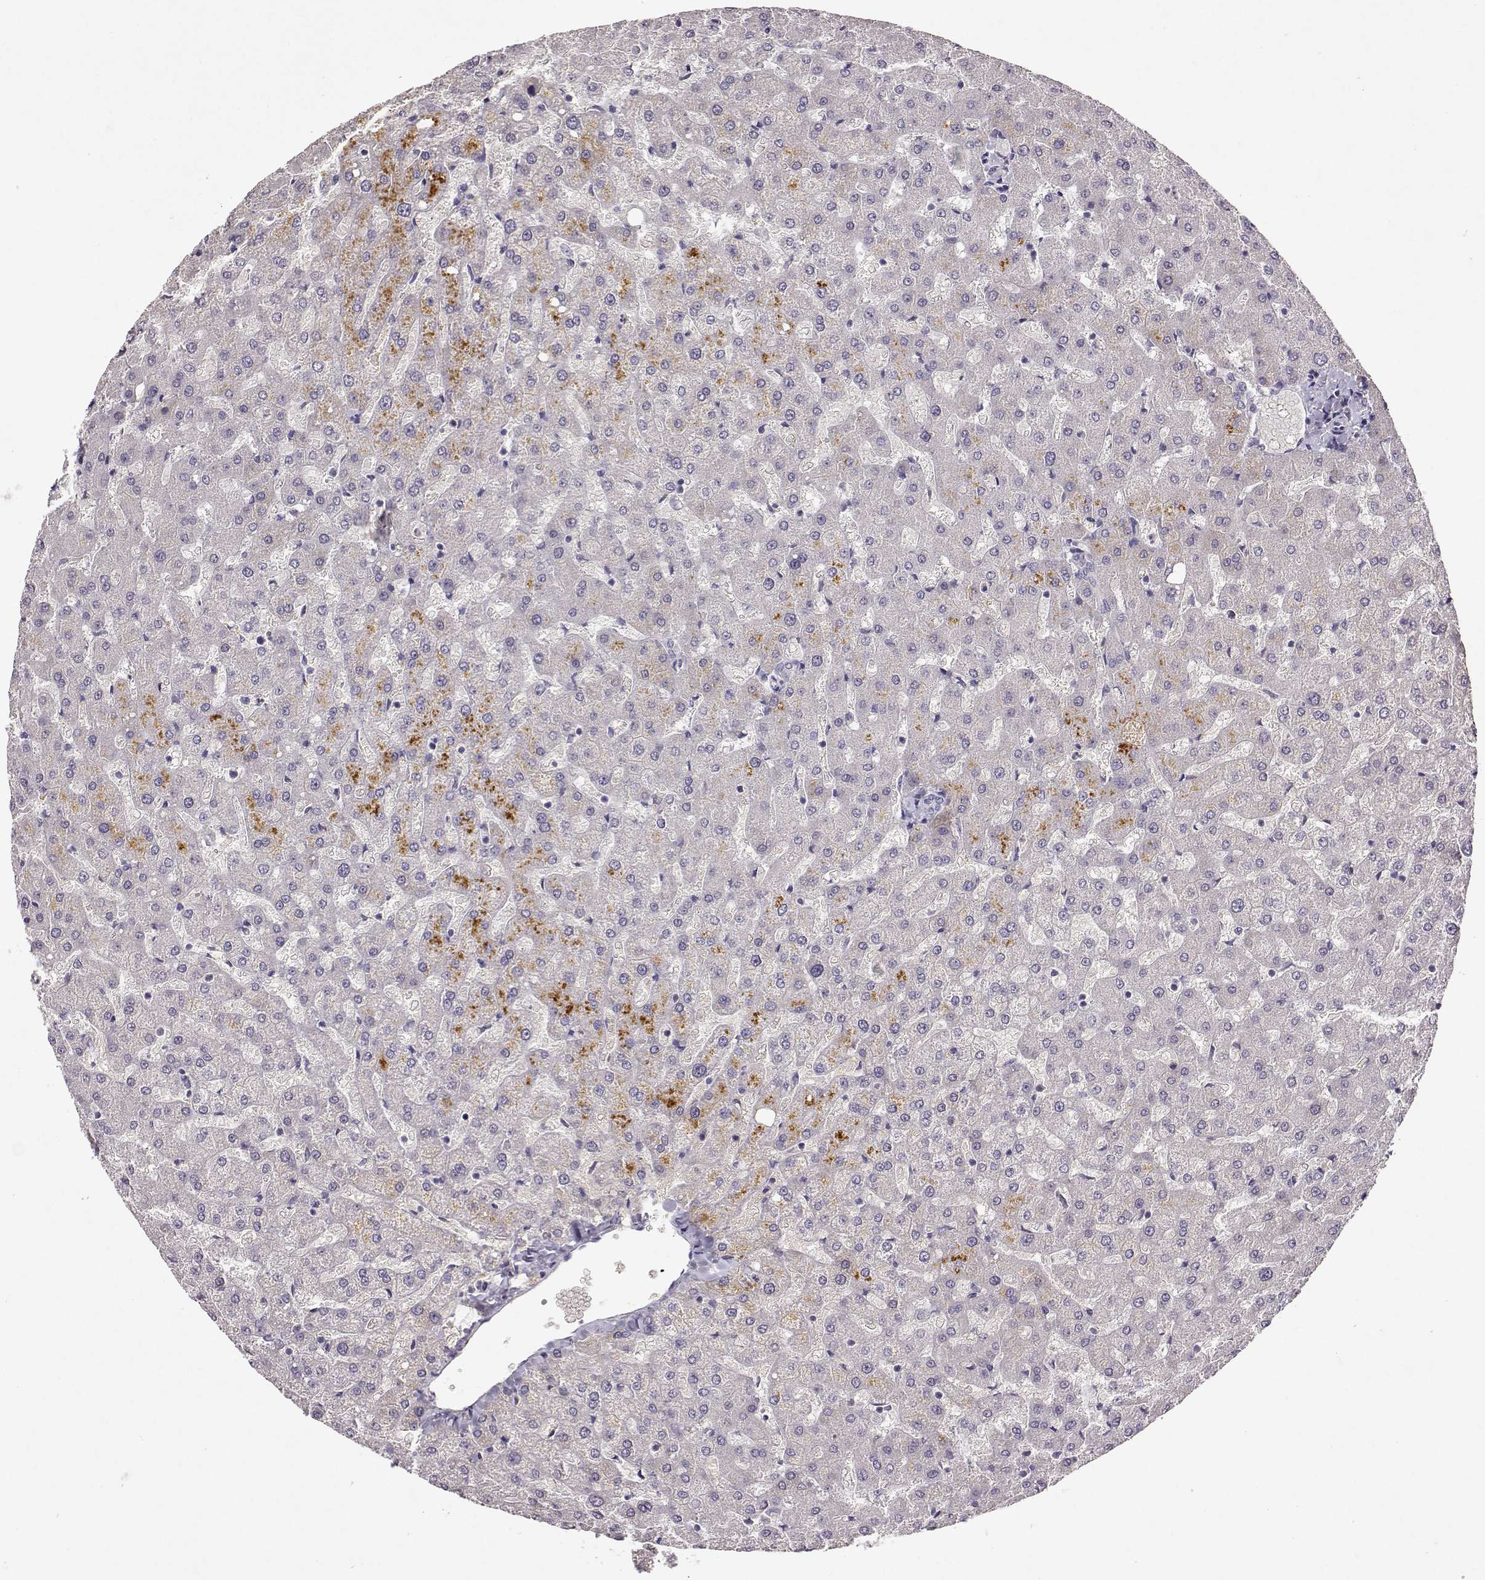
{"staining": {"intensity": "negative", "quantity": "none", "location": "none"}, "tissue": "liver", "cell_type": "Cholangiocytes", "image_type": "normal", "snomed": [{"axis": "morphology", "description": "Normal tissue, NOS"}, {"axis": "topography", "description": "Liver"}], "caption": "Liver stained for a protein using immunohistochemistry reveals no expression cholangiocytes.", "gene": "TACR1", "patient": {"sex": "female", "age": 50}}